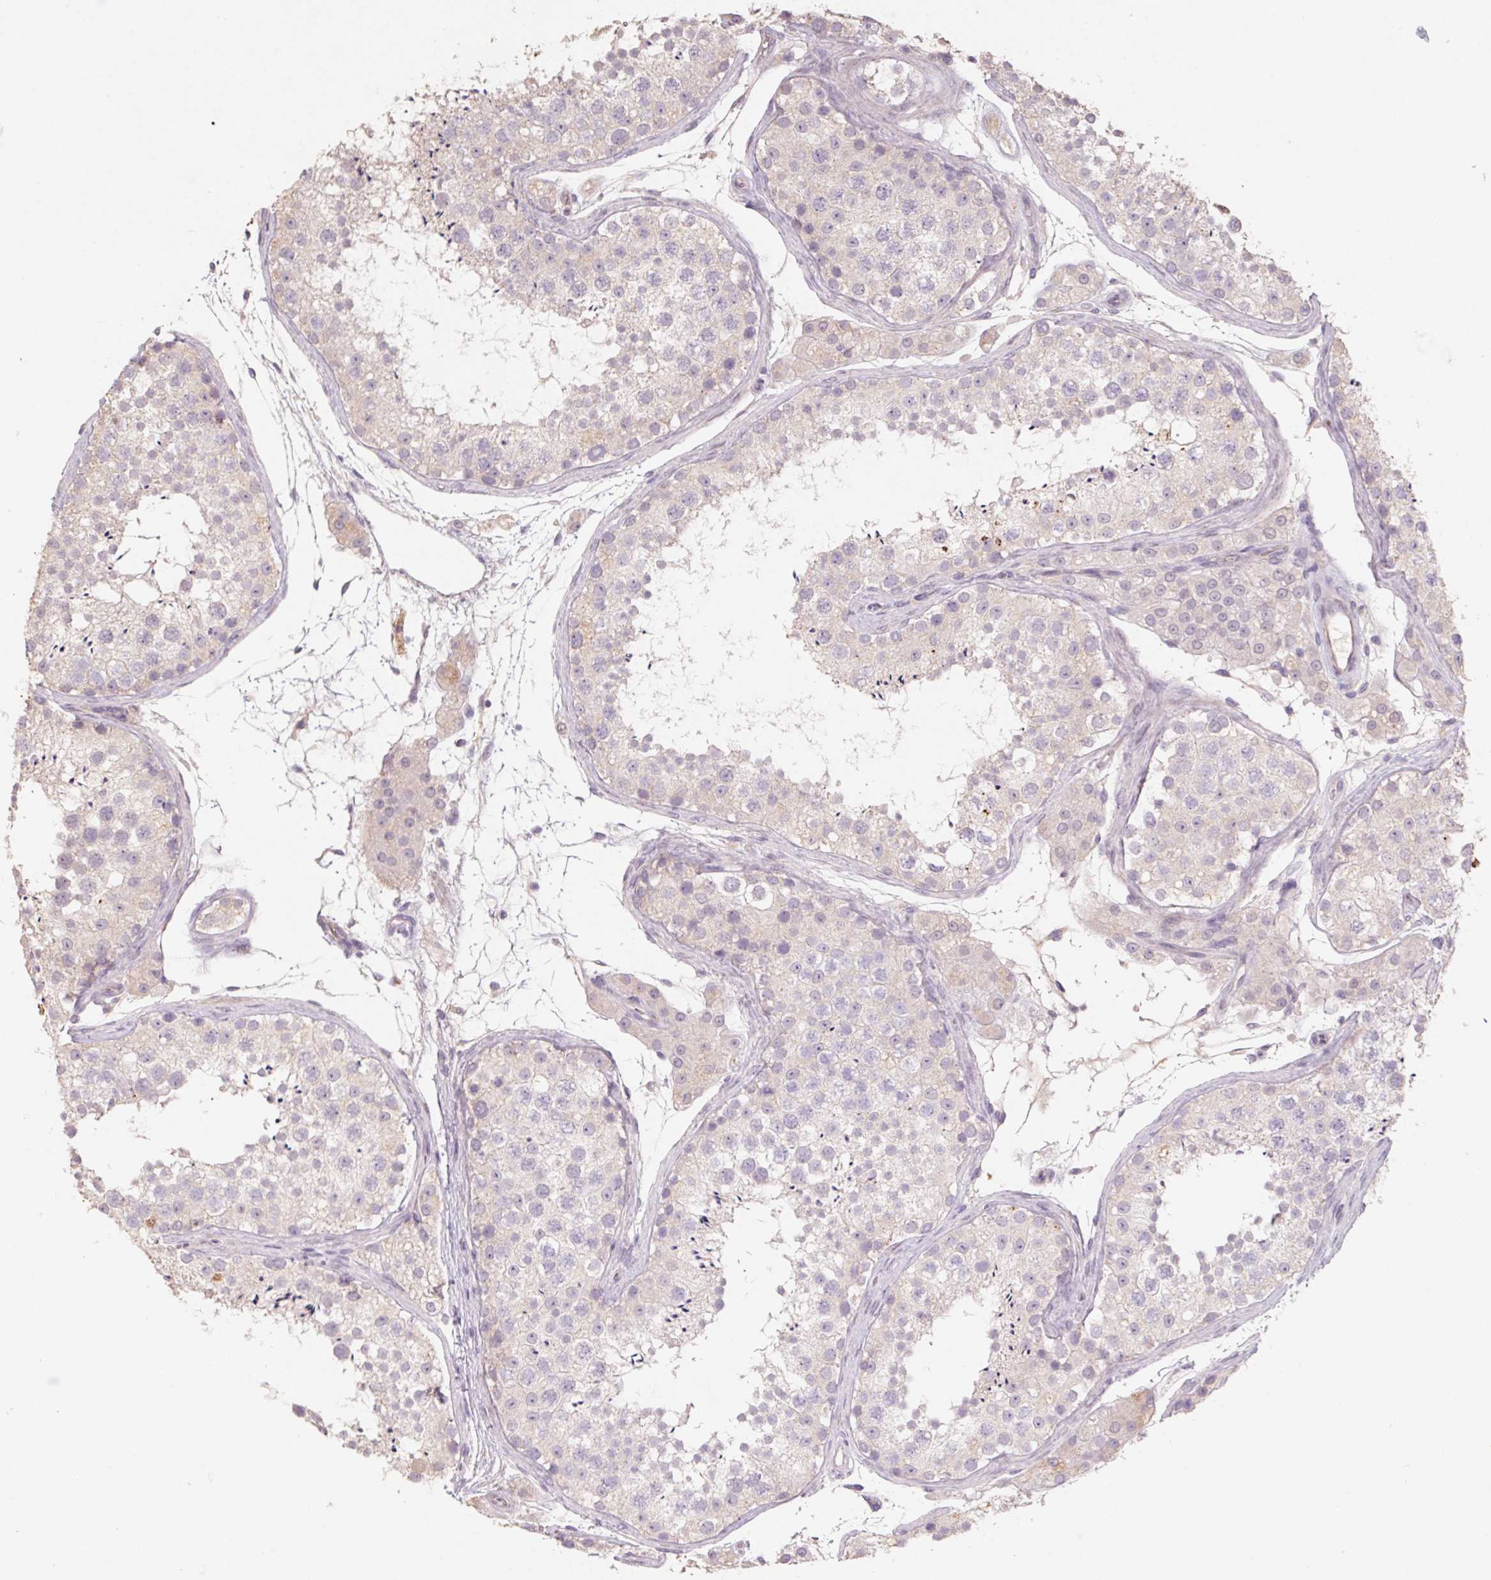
{"staining": {"intensity": "weak", "quantity": "<25%", "location": "cytoplasmic/membranous"}, "tissue": "testis", "cell_type": "Cells in seminiferous ducts", "image_type": "normal", "snomed": [{"axis": "morphology", "description": "Normal tissue, NOS"}, {"axis": "topography", "description": "Testis"}], "caption": "Immunohistochemistry (IHC) of benign testis shows no expression in cells in seminiferous ducts. The staining was performed using DAB (3,3'-diaminobenzidine) to visualize the protein expression in brown, while the nuclei were stained in blue with hematoxylin (Magnification: 20x).", "gene": "GRM2", "patient": {"sex": "male", "age": 41}}